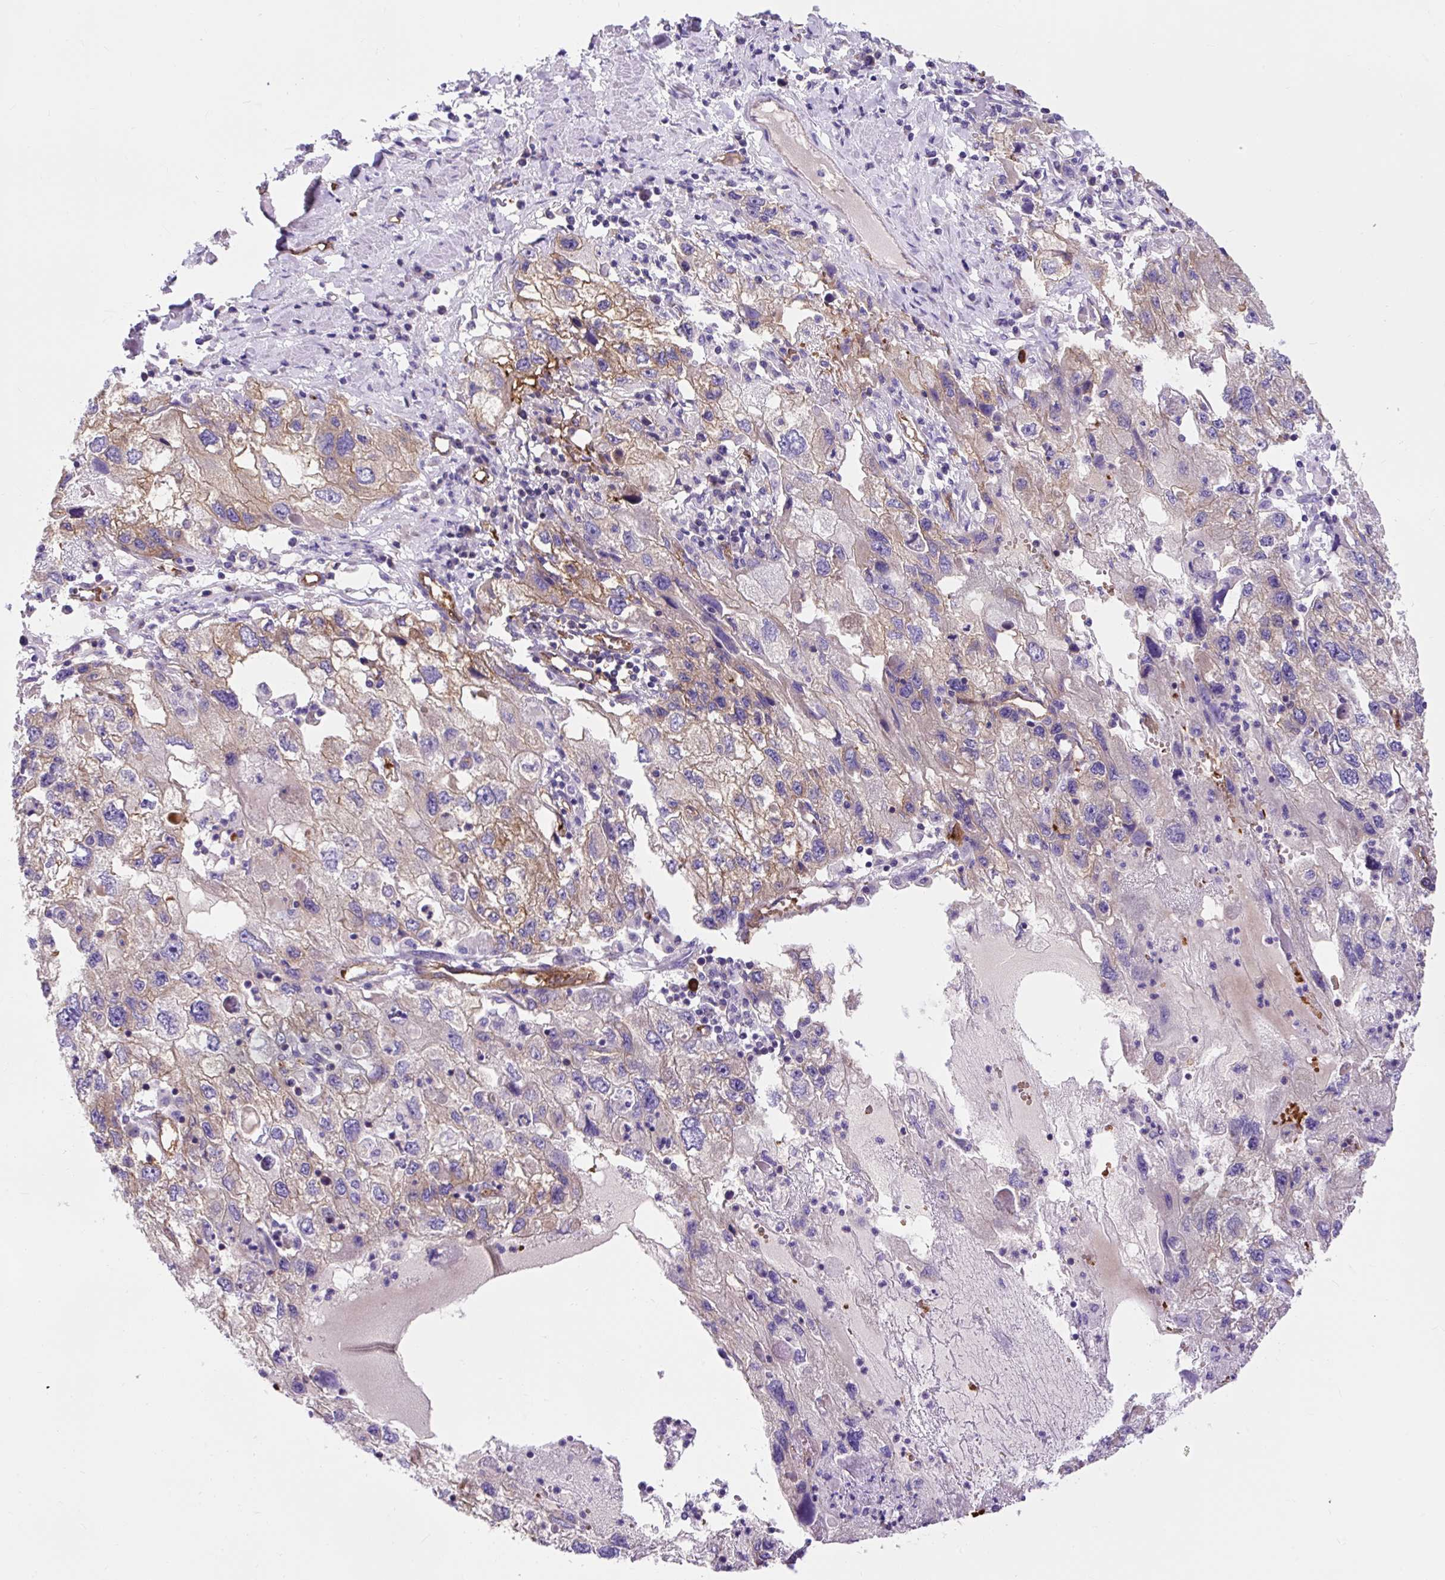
{"staining": {"intensity": "weak", "quantity": "25%-75%", "location": "cytoplasmic/membranous"}, "tissue": "endometrial cancer", "cell_type": "Tumor cells", "image_type": "cancer", "snomed": [{"axis": "morphology", "description": "Adenocarcinoma, NOS"}, {"axis": "topography", "description": "Endometrium"}], "caption": "IHC micrograph of neoplastic tissue: adenocarcinoma (endometrial) stained using immunohistochemistry demonstrates low levels of weak protein expression localized specifically in the cytoplasmic/membranous of tumor cells, appearing as a cytoplasmic/membranous brown color.", "gene": "HIP1R", "patient": {"sex": "female", "age": 49}}